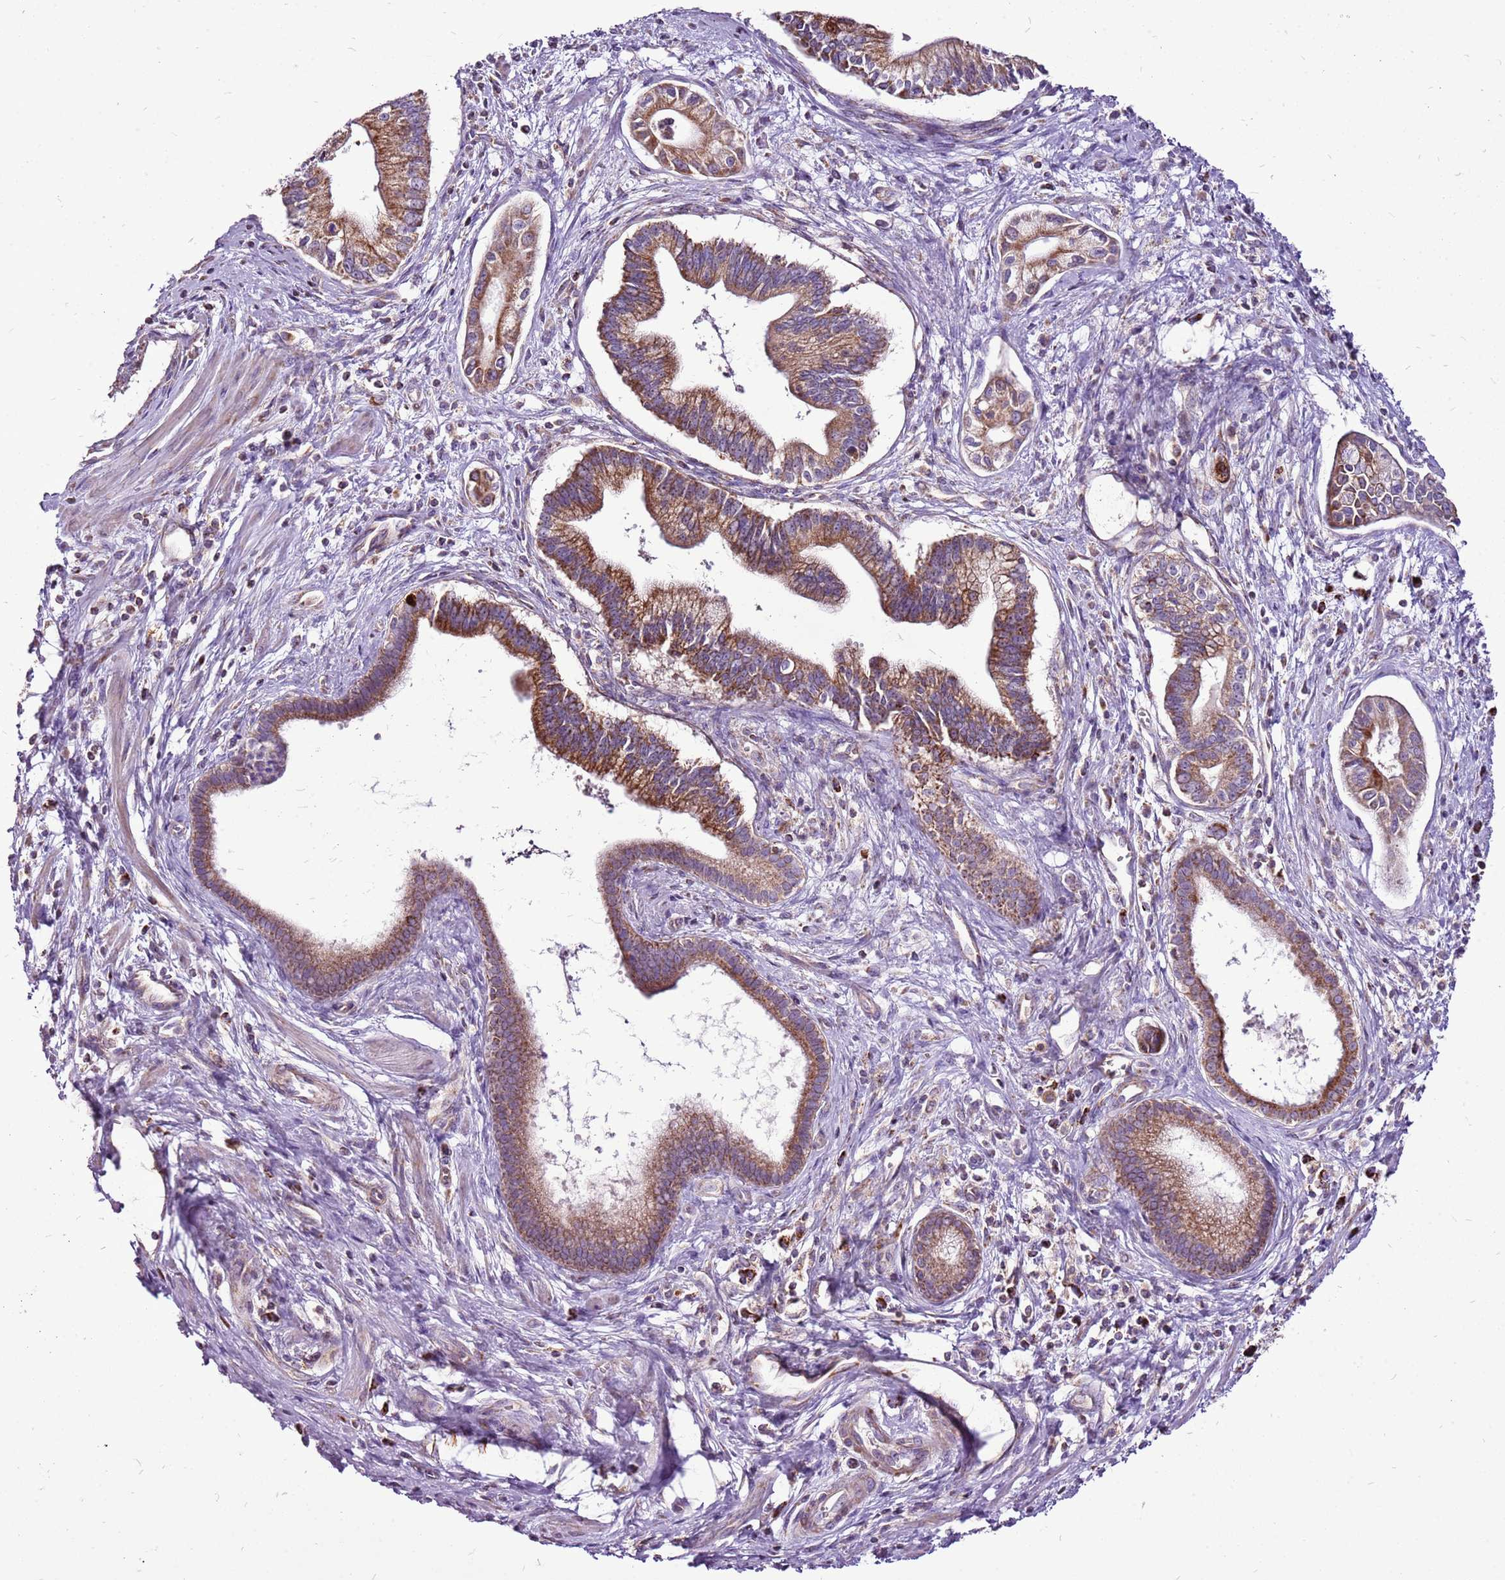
{"staining": {"intensity": "moderate", "quantity": ">75%", "location": "cytoplasmic/membranous"}, "tissue": "pancreatic cancer", "cell_type": "Tumor cells", "image_type": "cancer", "snomed": [{"axis": "morphology", "description": "Adenocarcinoma, NOS"}, {"axis": "topography", "description": "Pancreas"}], "caption": "IHC histopathology image of neoplastic tissue: human pancreatic adenocarcinoma stained using immunohistochemistry (IHC) demonstrates medium levels of moderate protein expression localized specifically in the cytoplasmic/membranous of tumor cells, appearing as a cytoplasmic/membranous brown color.", "gene": "GCDH", "patient": {"sex": "male", "age": 78}}